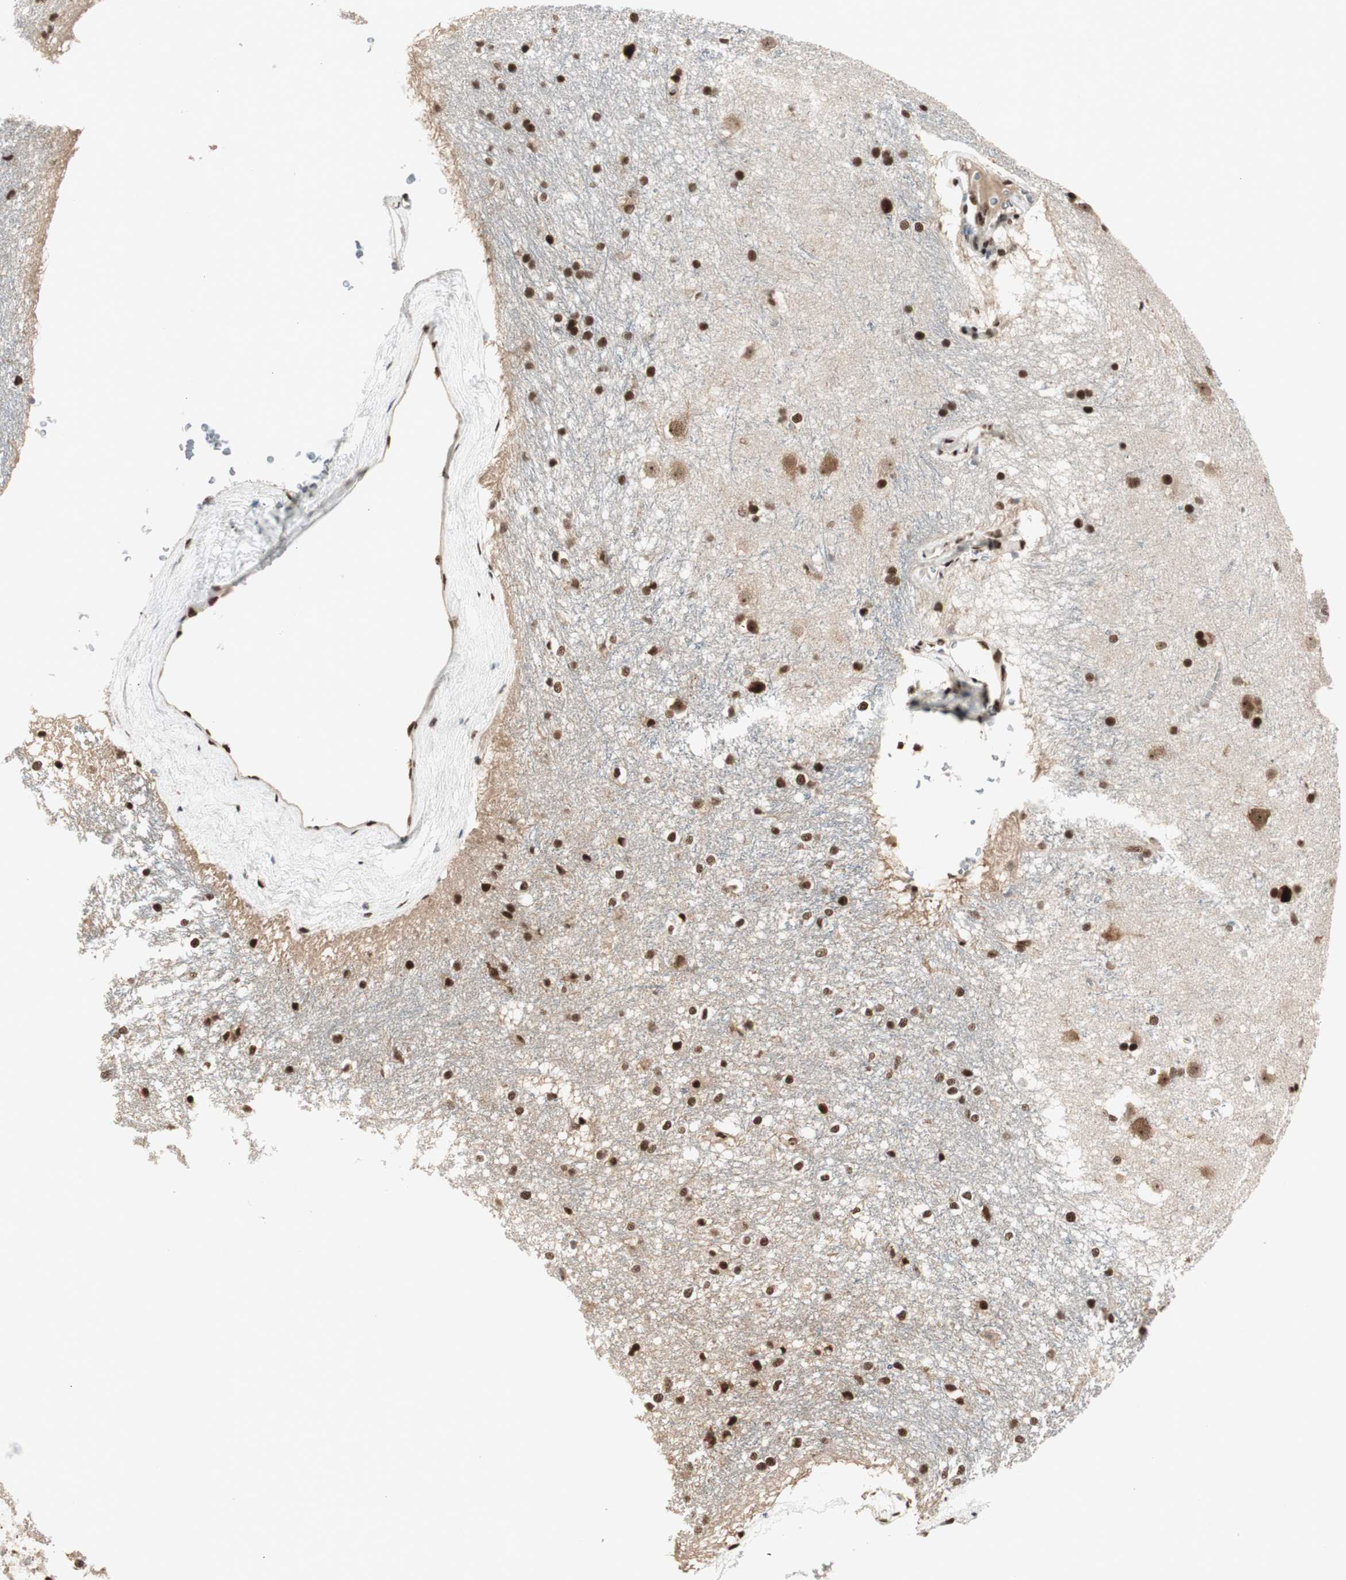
{"staining": {"intensity": "strong", "quantity": ">75%", "location": "nuclear"}, "tissue": "caudate", "cell_type": "Glial cells", "image_type": "normal", "snomed": [{"axis": "morphology", "description": "Normal tissue, NOS"}, {"axis": "topography", "description": "Lateral ventricle wall"}], "caption": "An immunohistochemistry (IHC) image of normal tissue is shown. Protein staining in brown highlights strong nuclear positivity in caudate within glial cells.", "gene": "HEXIM1", "patient": {"sex": "female", "age": 19}}